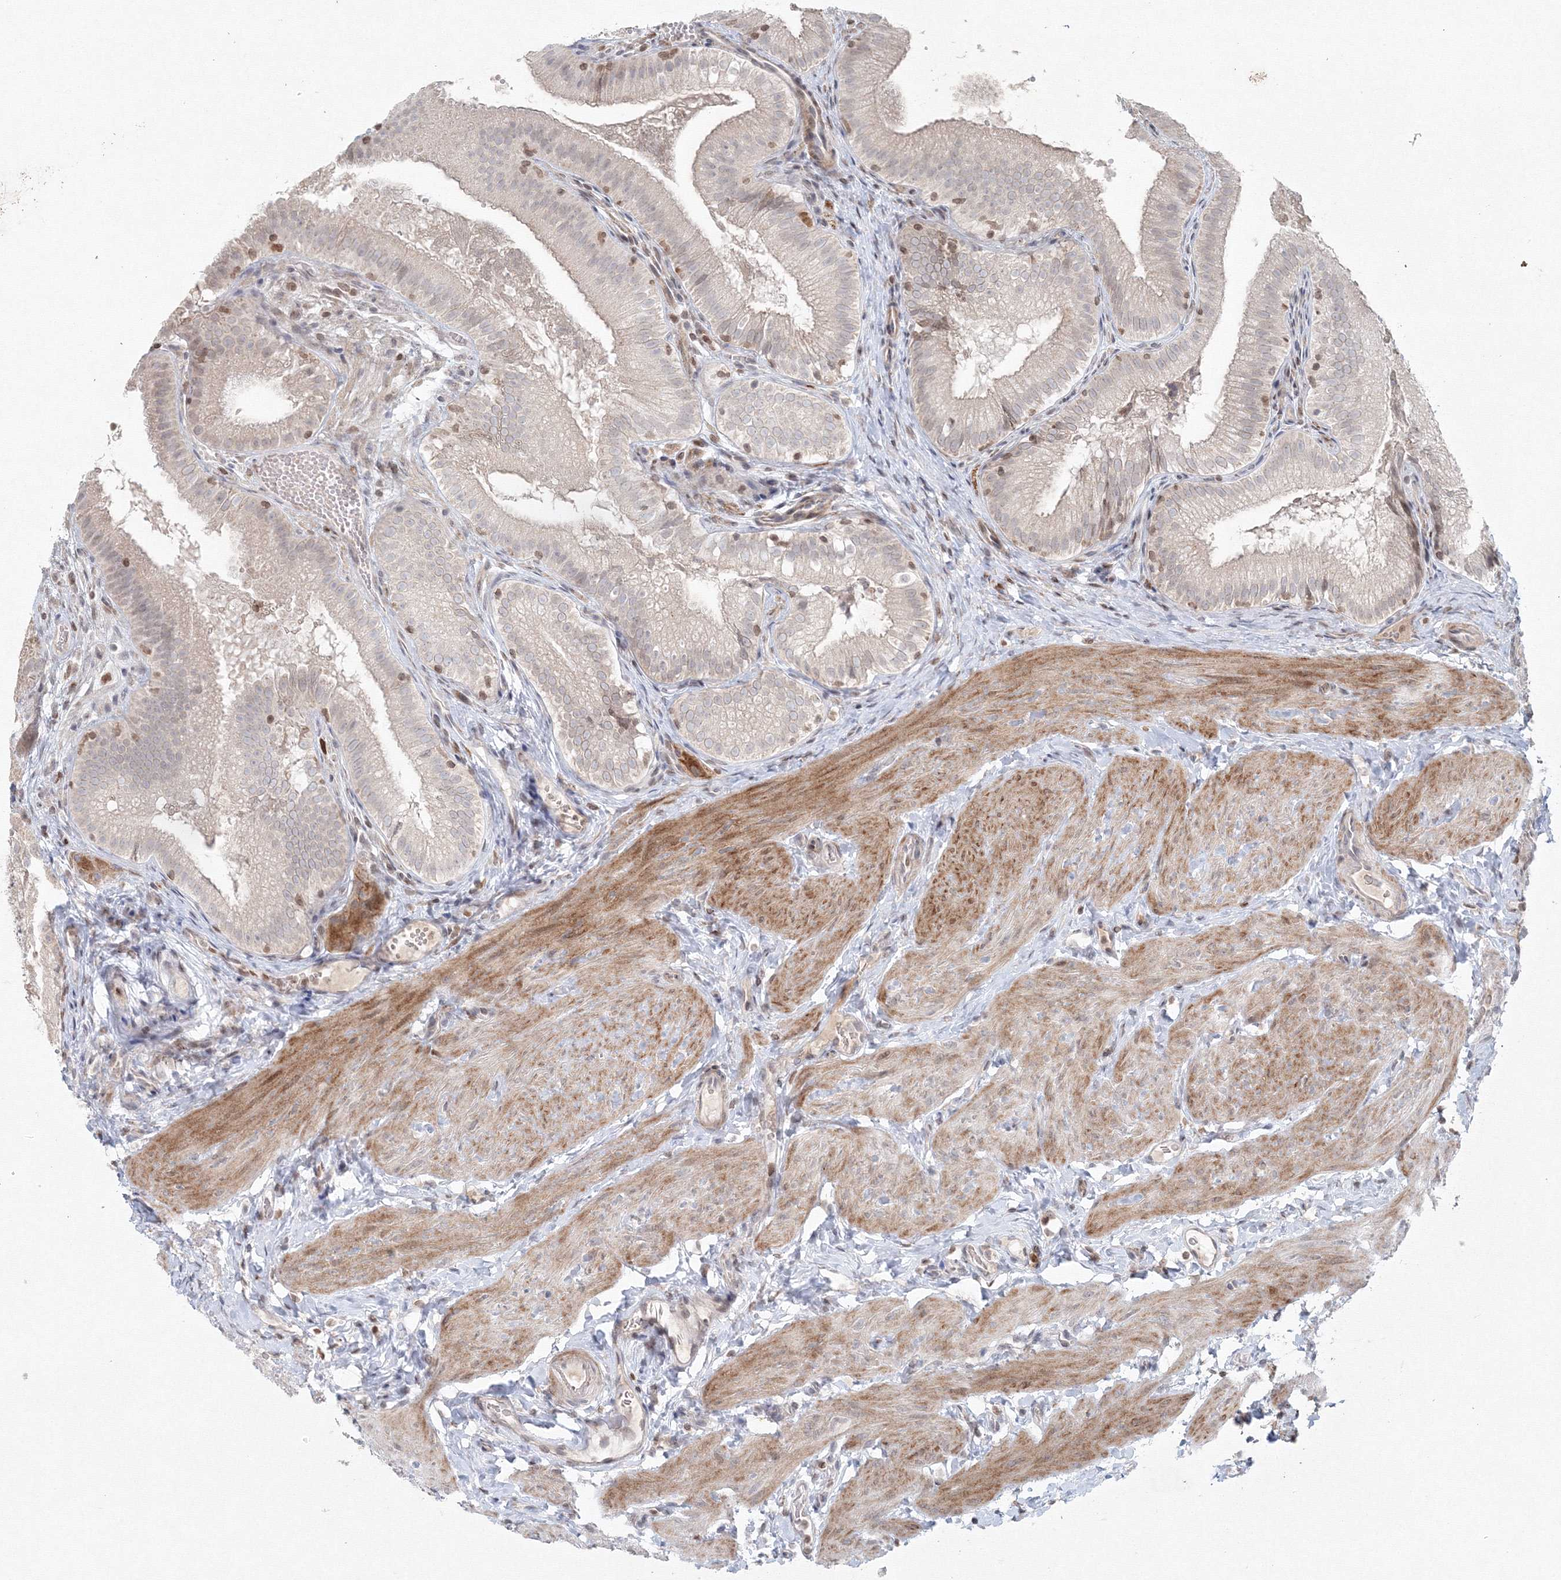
{"staining": {"intensity": "weak", "quantity": "<25%", "location": "nuclear"}, "tissue": "gallbladder", "cell_type": "Glandular cells", "image_type": "normal", "snomed": [{"axis": "morphology", "description": "Normal tissue, NOS"}, {"axis": "topography", "description": "Gallbladder"}], "caption": "The image exhibits no significant positivity in glandular cells of gallbladder.", "gene": "KIF4A", "patient": {"sex": "female", "age": 30}}